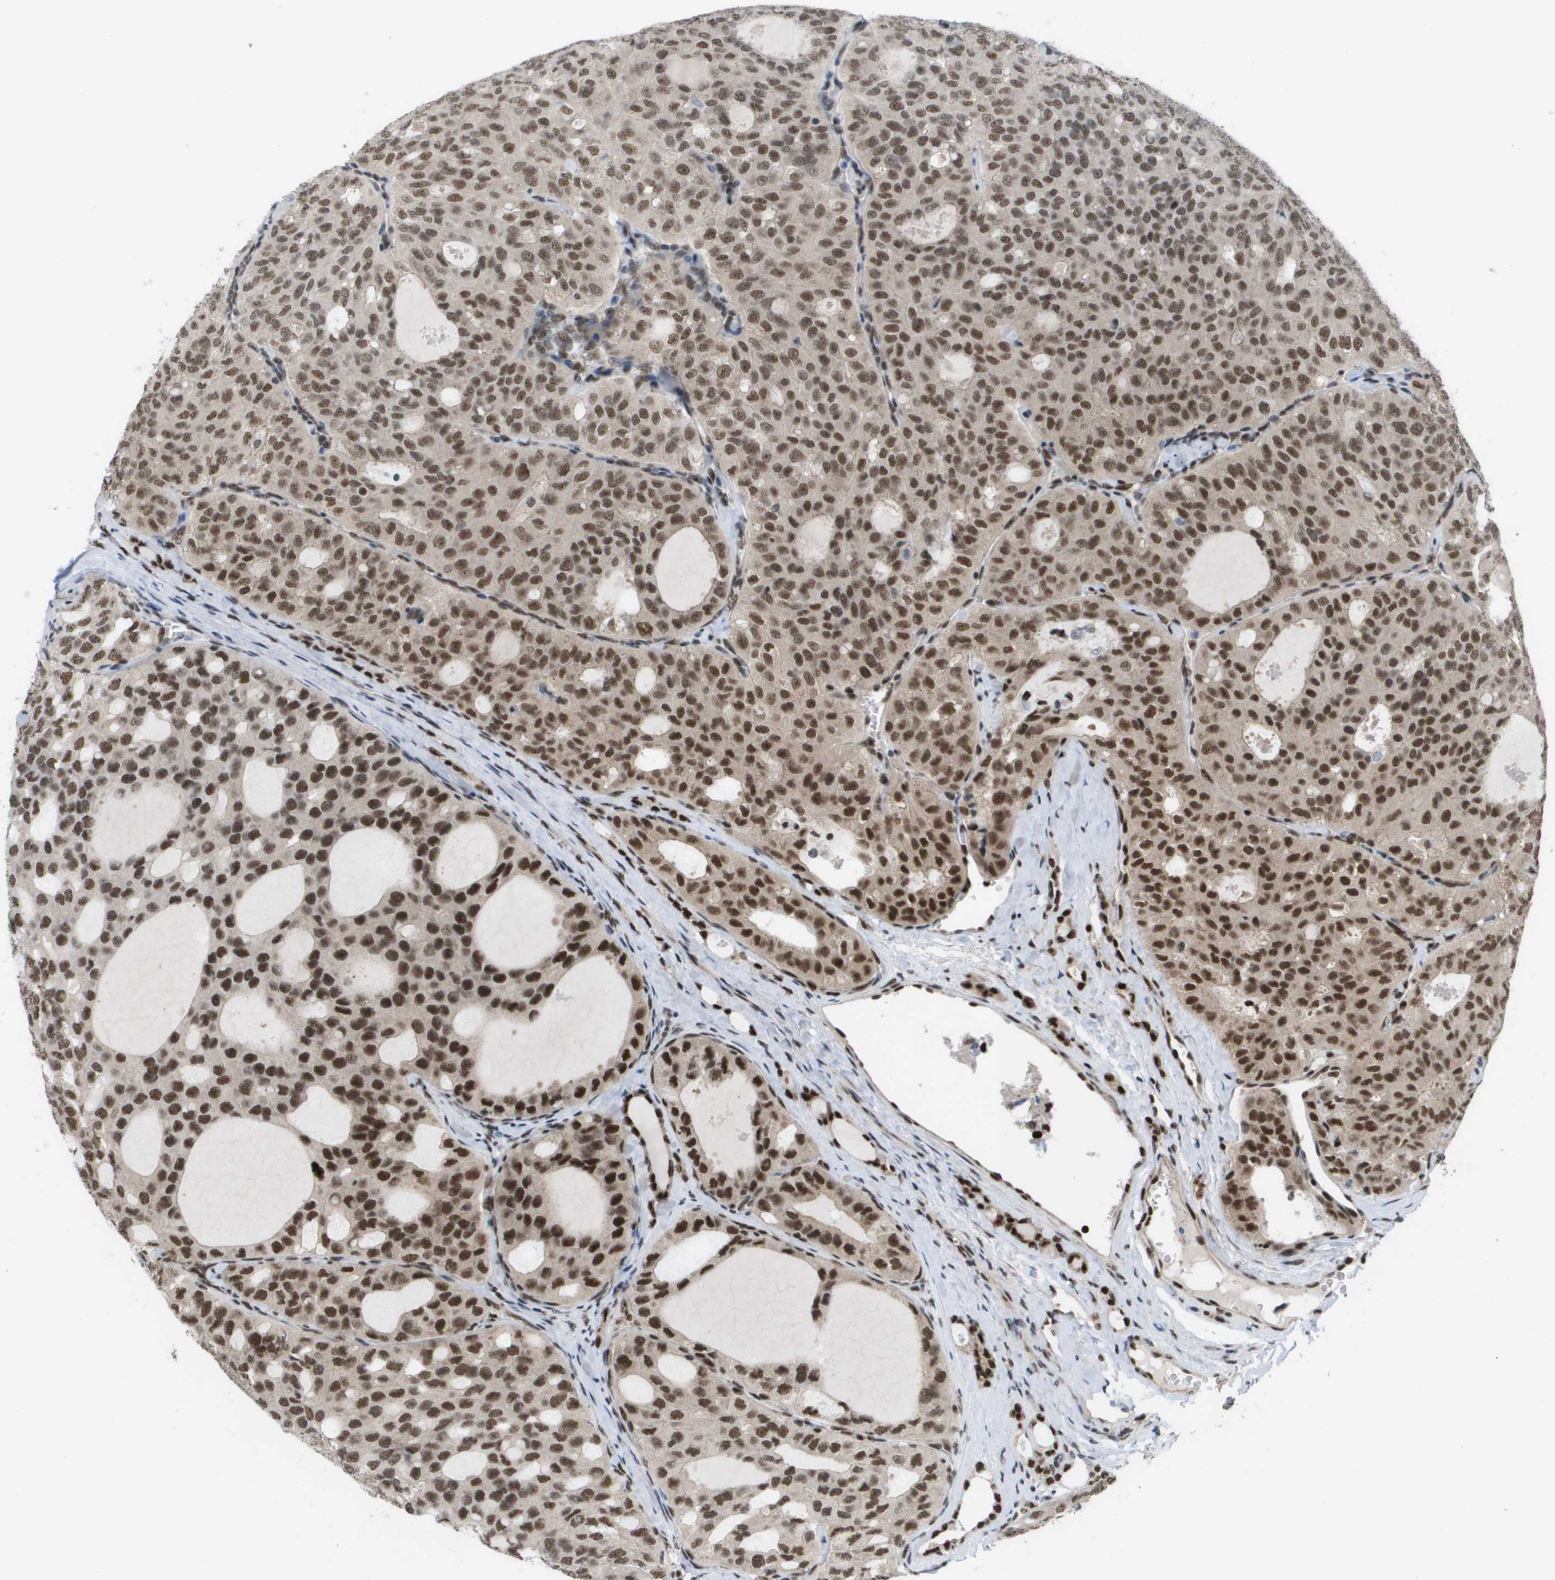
{"staining": {"intensity": "strong", "quantity": ">75%", "location": "nuclear"}, "tissue": "thyroid cancer", "cell_type": "Tumor cells", "image_type": "cancer", "snomed": [{"axis": "morphology", "description": "Follicular adenoma carcinoma, NOS"}, {"axis": "topography", "description": "Thyroid gland"}], "caption": "Follicular adenoma carcinoma (thyroid) stained for a protein shows strong nuclear positivity in tumor cells. (IHC, brightfield microscopy, high magnification).", "gene": "CDT1", "patient": {"sex": "male", "age": 75}}